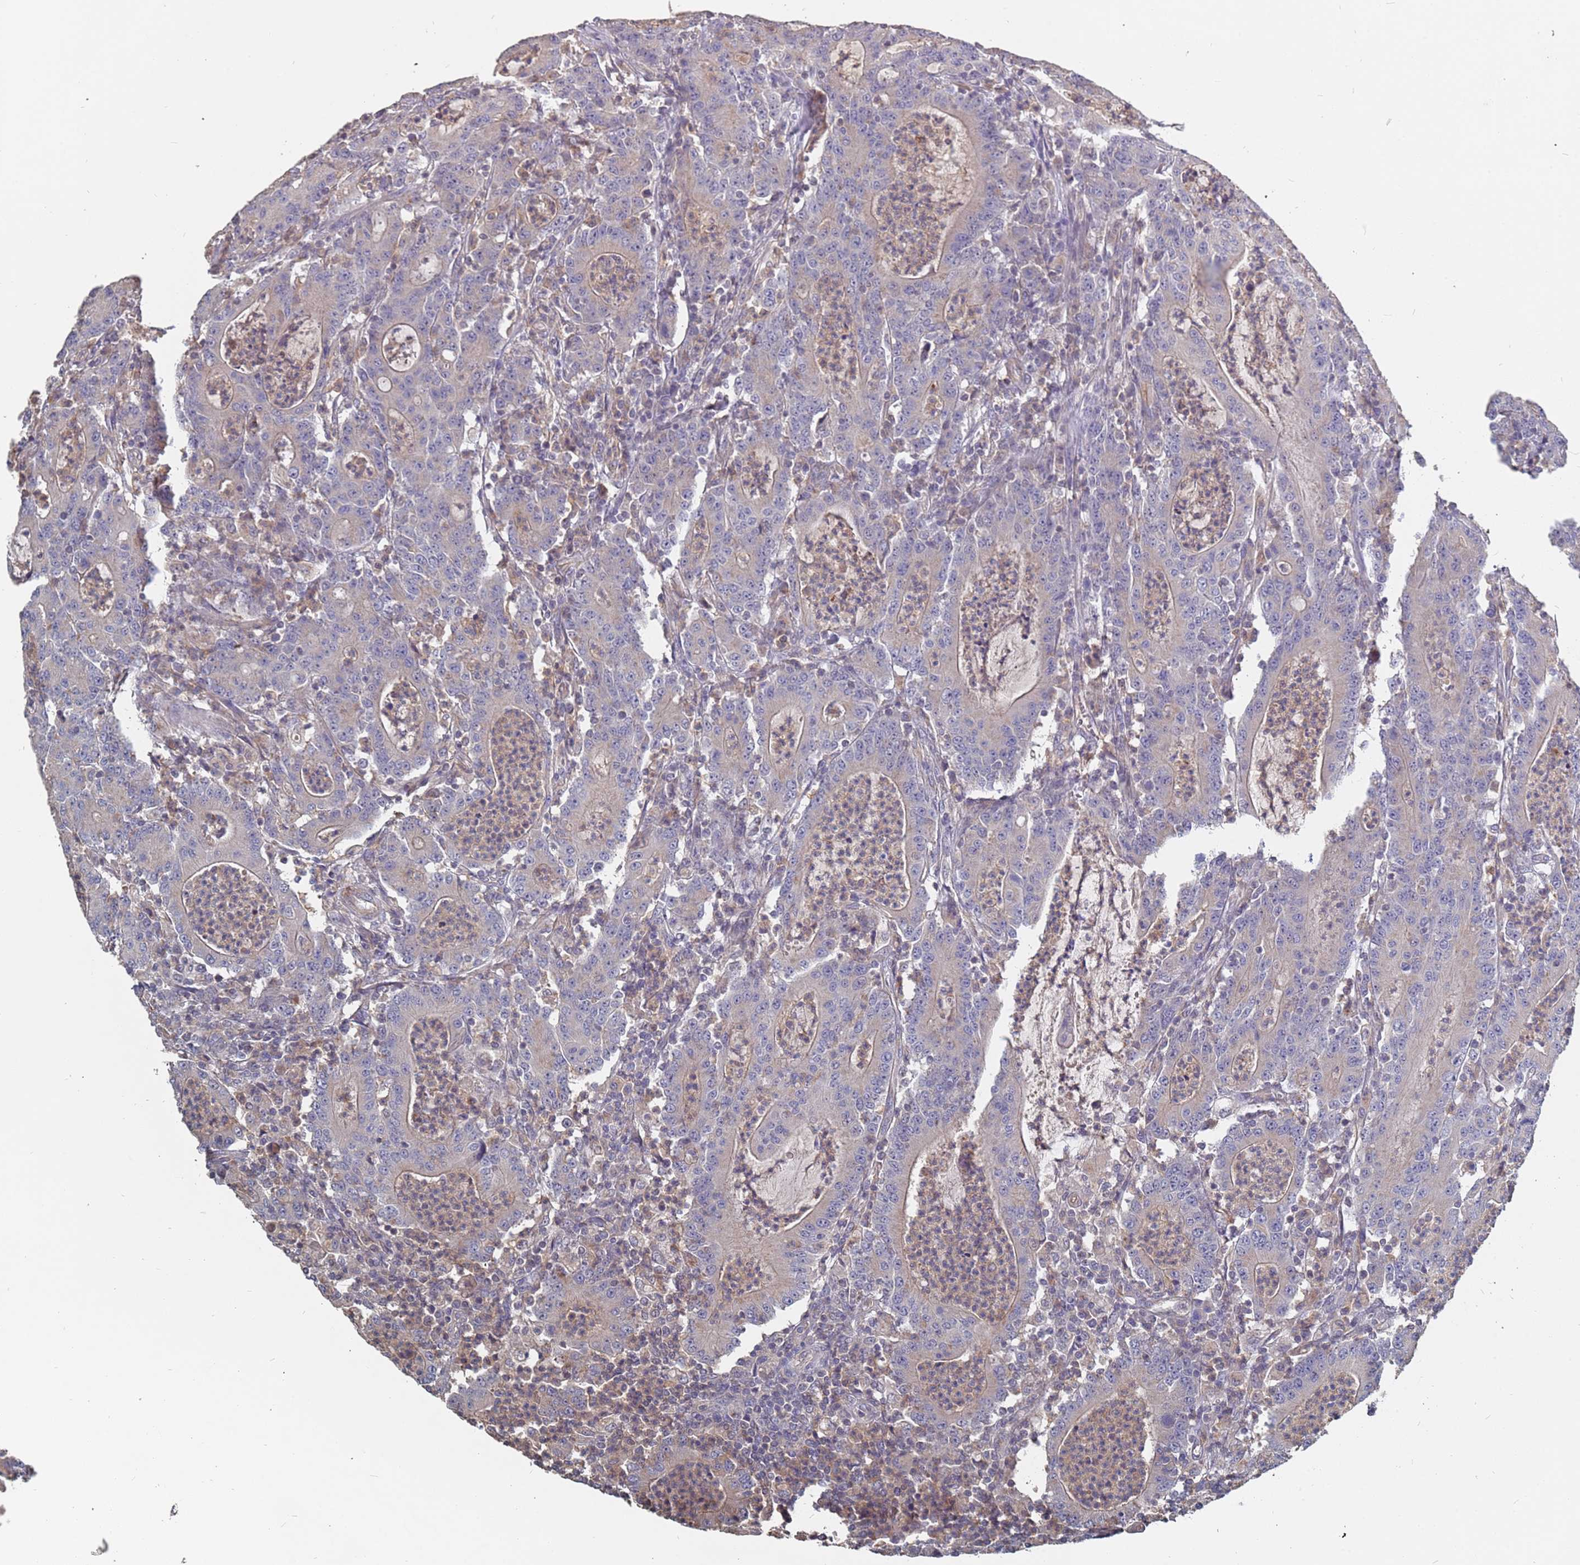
{"staining": {"intensity": "negative", "quantity": "none", "location": "none"}, "tissue": "colorectal cancer", "cell_type": "Tumor cells", "image_type": "cancer", "snomed": [{"axis": "morphology", "description": "Adenocarcinoma, NOS"}, {"axis": "topography", "description": "Colon"}], "caption": "The photomicrograph exhibits no staining of tumor cells in colorectal cancer (adenocarcinoma). (IHC, brightfield microscopy, high magnification).", "gene": "TCEANC2", "patient": {"sex": "male", "age": 83}}